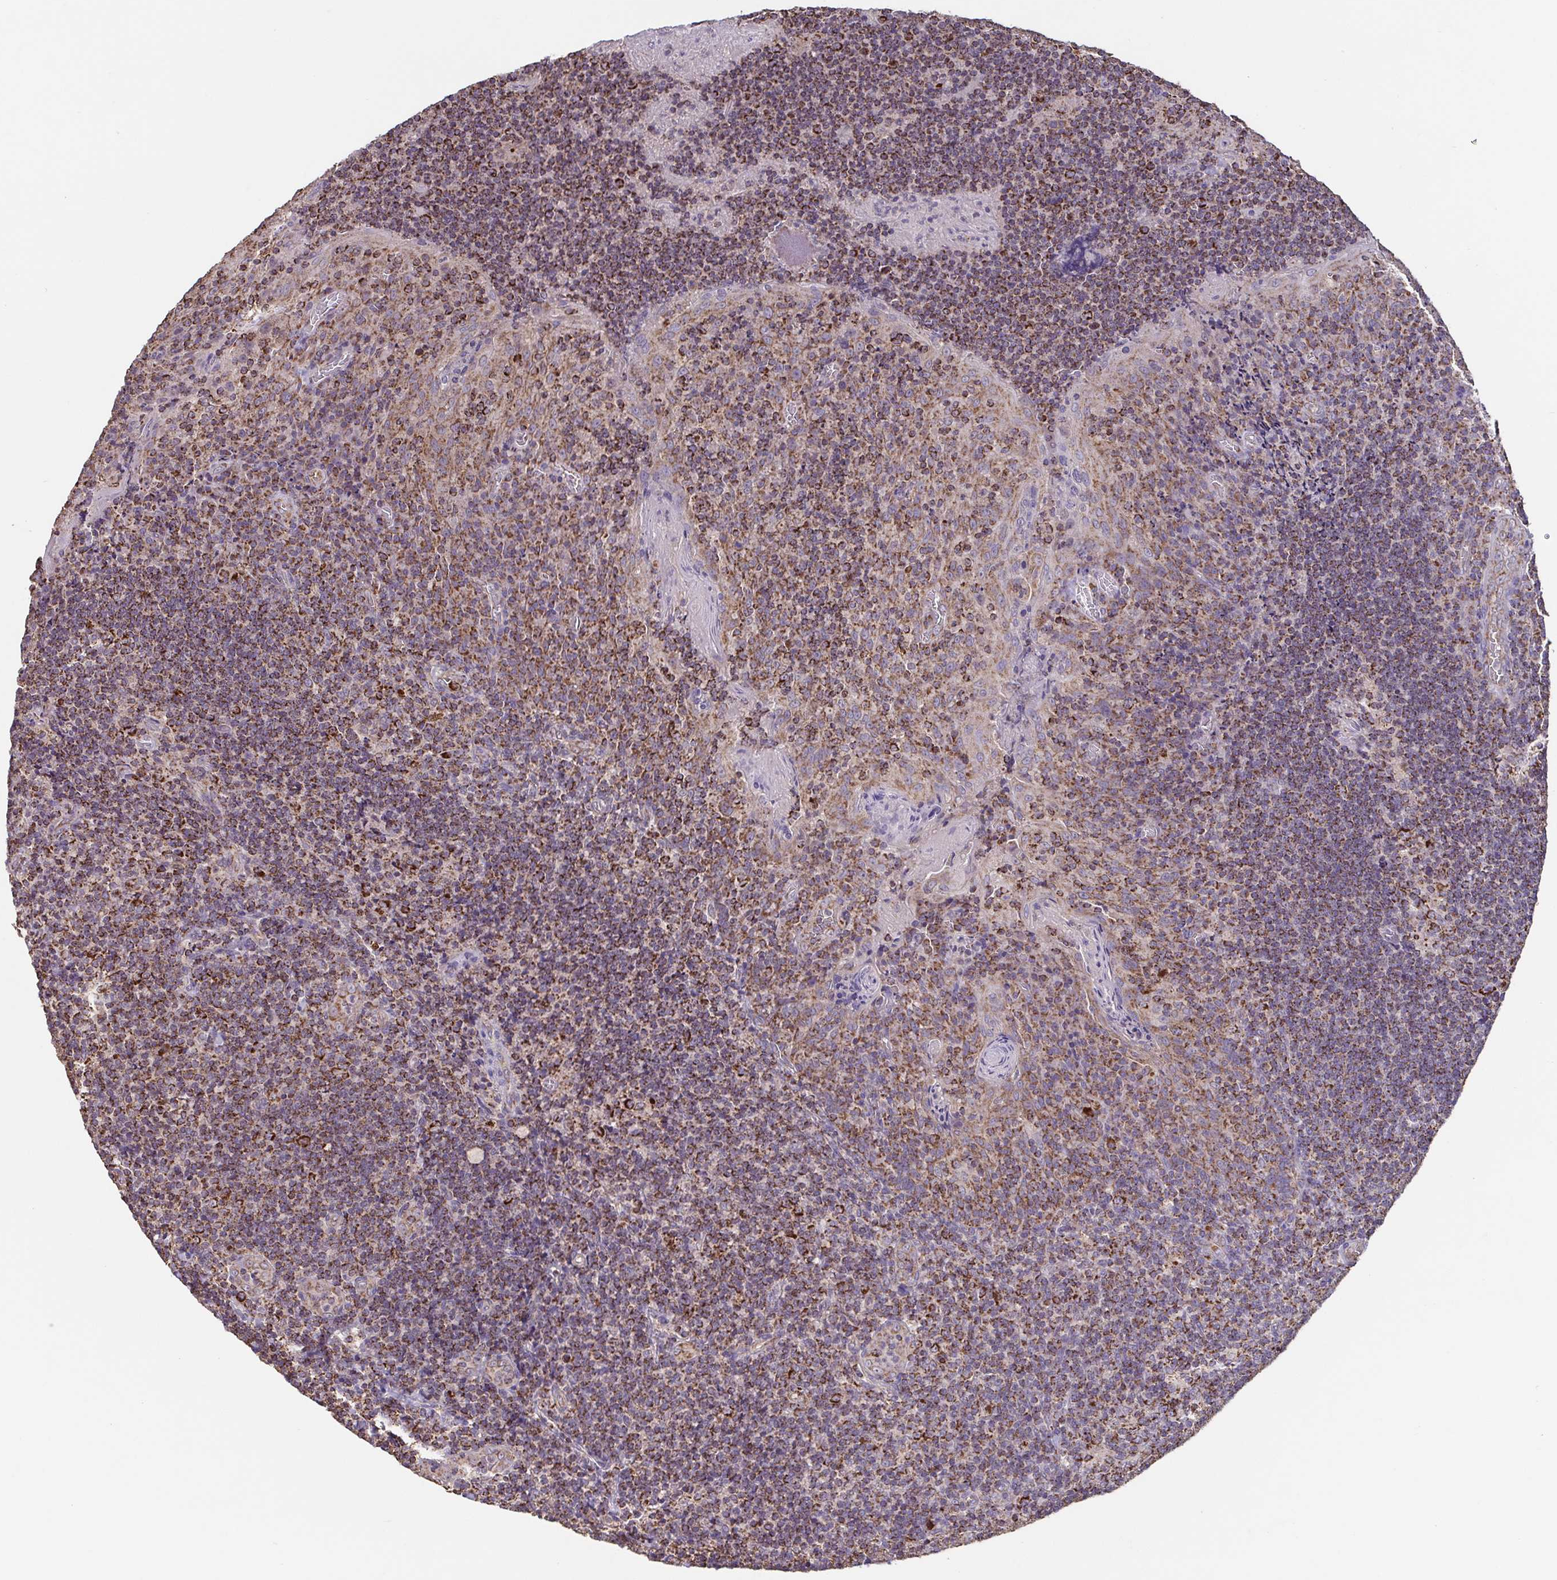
{"staining": {"intensity": "moderate", "quantity": ">75%", "location": "cytoplasmic/membranous"}, "tissue": "tonsil", "cell_type": "Non-germinal center cells", "image_type": "normal", "snomed": [{"axis": "morphology", "description": "Normal tissue, NOS"}, {"axis": "topography", "description": "Tonsil"}], "caption": "Immunohistochemical staining of benign human tonsil displays >75% levels of moderate cytoplasmic/membranous protein staining in about >75% of non-germinal center cells. Ihc stains the protein in brown and the nuclei are stained blue.", "gene": "DIP2B", "patient": {"sex": "male", "age": 17}}